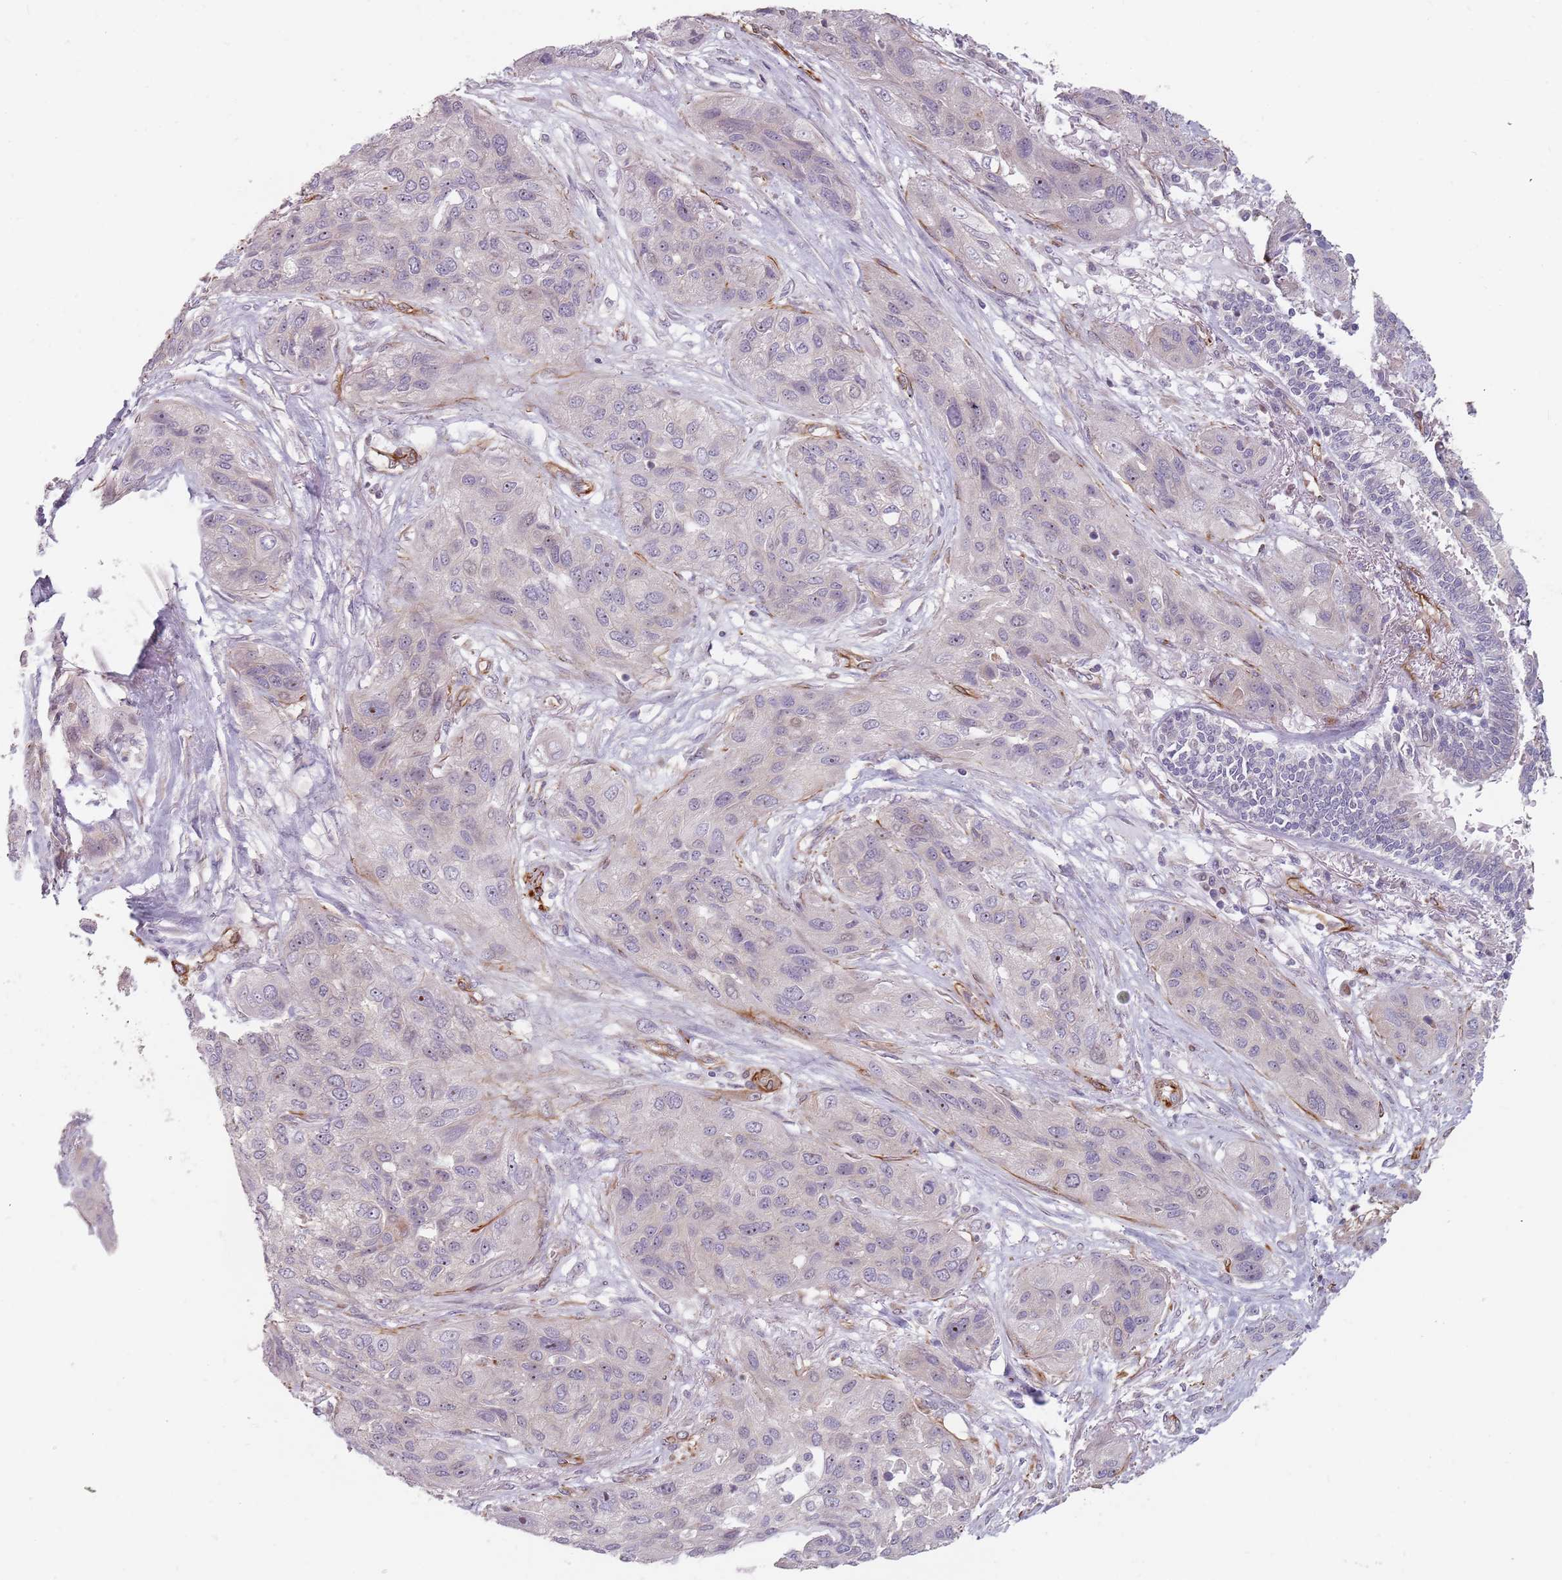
{"staining": {"intensity": "negative", "quantity": "none", "location": "none"}, "tissue": "lung cancer", "cell_type": "Tumor cells", "image_type": "cancer", "snomed": [{"axis": "morphology", "description": "Squamous cell carcinoma, NOS"}, {"axis": "topography", "description": "Lung"}], "caption": "Lung cancer was stained to show a protein in brown. There is no significant positivity in tumor cells.", "gene": "GAS2L3", "patient": {"sex": "female", "age": 70}}